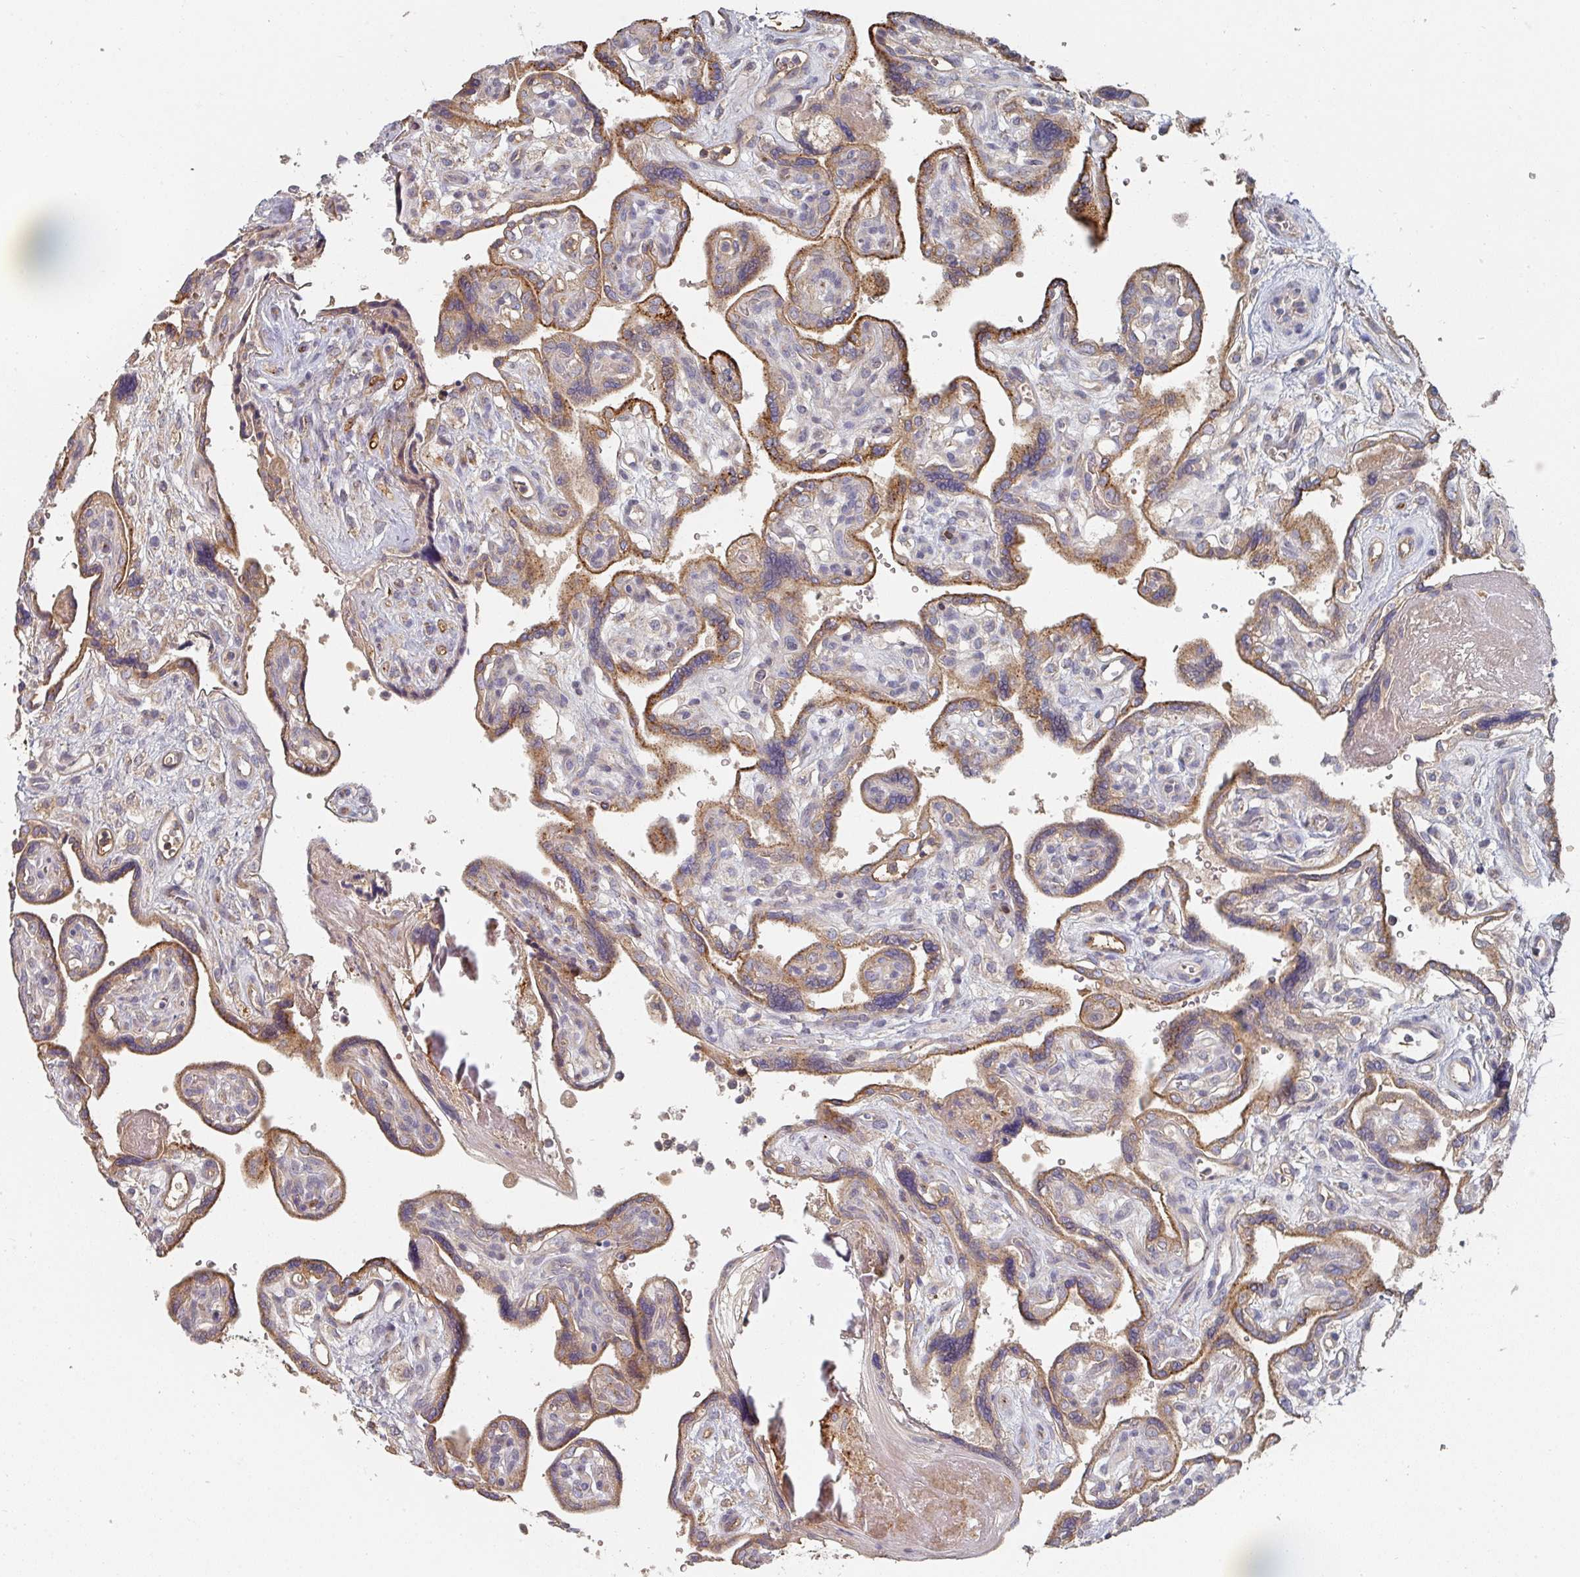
{"staining": {"intensity": "moderate", "quantity": ">75%", "location": "cytoplasmic/membranous"}, "tissue": "placenta", "cell_type": "Trophoblastic cells", "image_type": "normal", "snomed": [{"axis": "morphology", "description": "Normal tissue, NOS"}, {"axis": "topography", "description": "Placenta"}], "caption": "Immunohistochemistry photomicrograph of normal placenta: human placenta stained using immunohistochemistry reveals medium levels of moderate protein expression localized specifically in the cytoplasmic/membranous of trophoblastic cells, appearing as a cytoplasmic/membranous brown color.", "gene": "ENSG00000249773", "patient": {"sex": "female", "age": 39}}